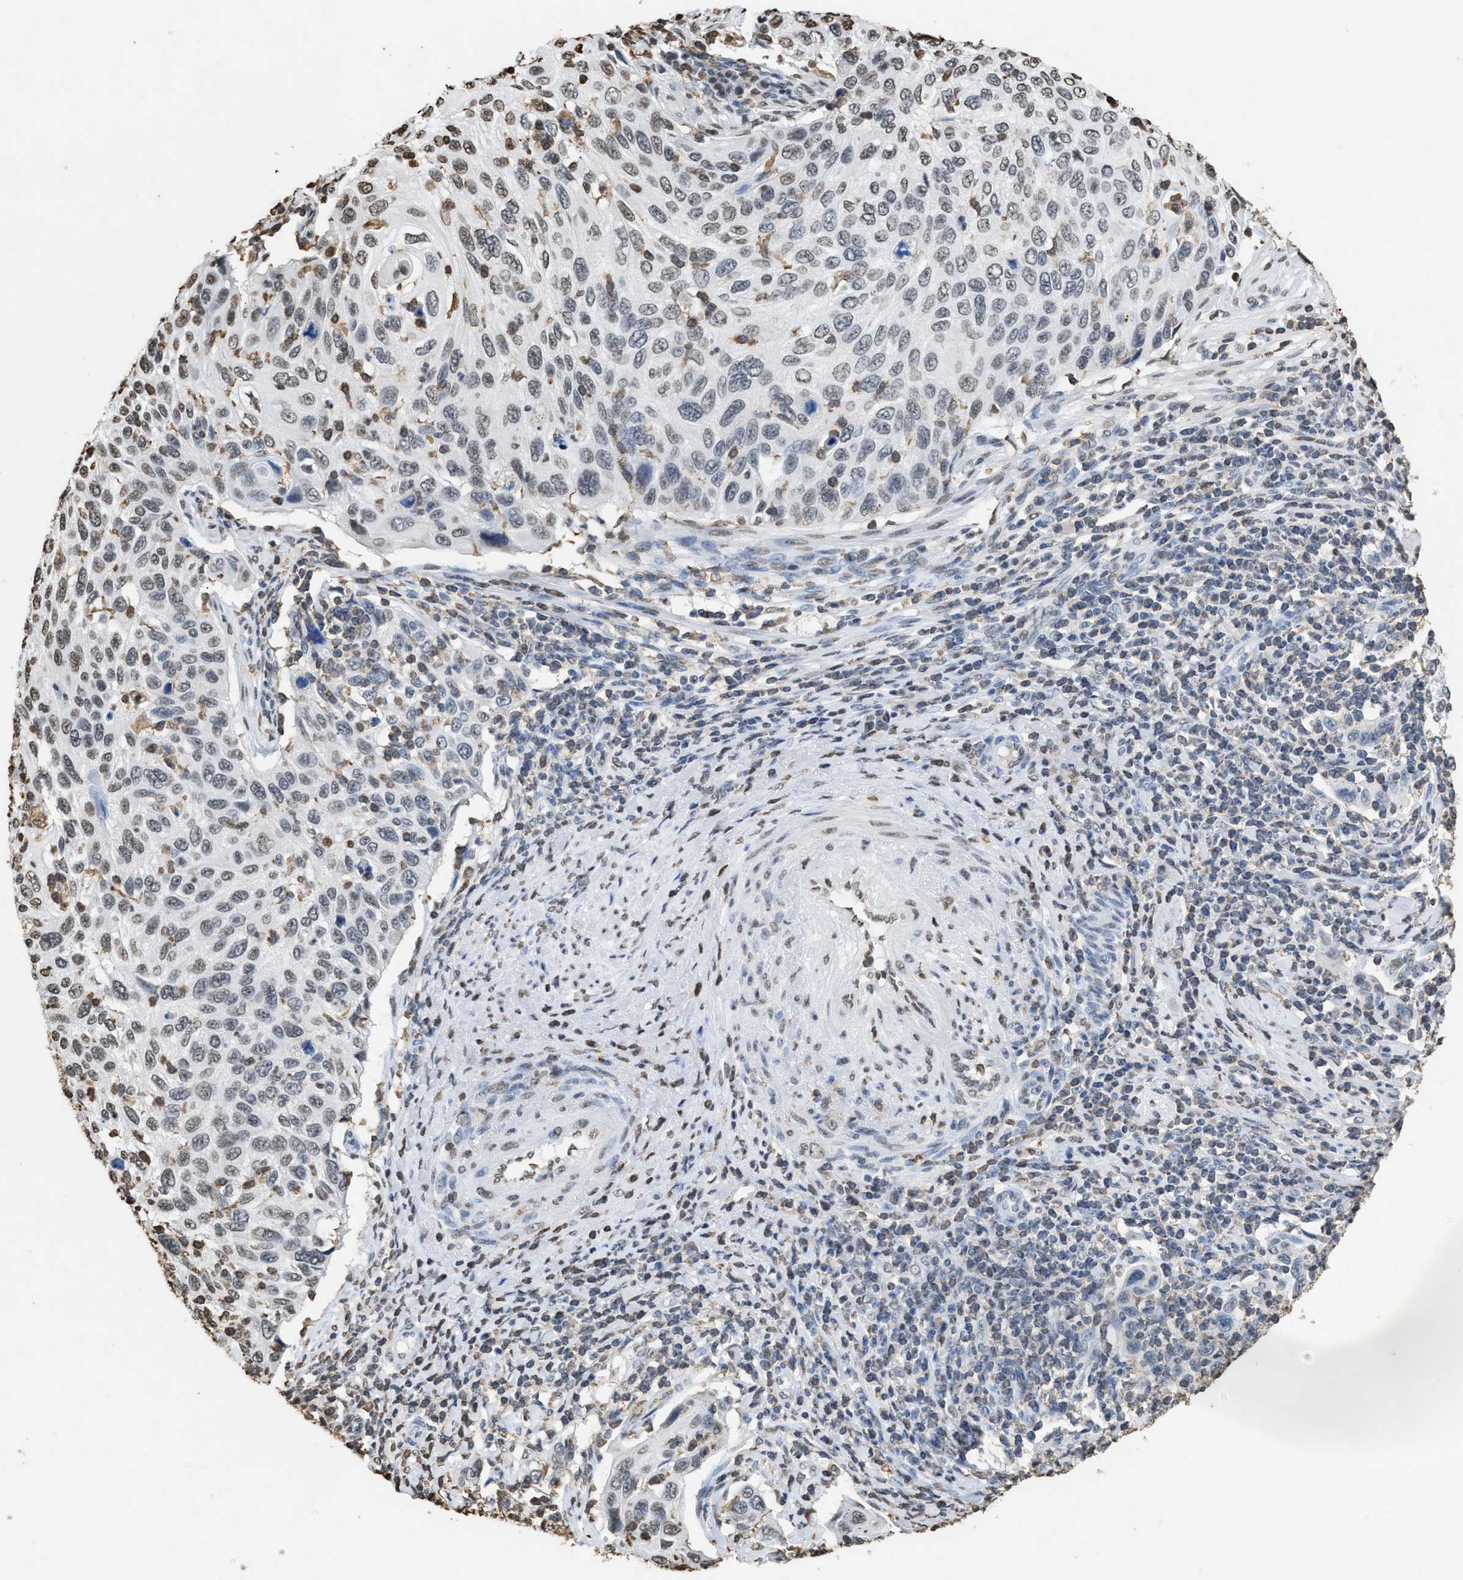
{"staining": {"intensity": "weak", "quantity": "<25%", "location": "nuclear"}, "tissue": "cervical cancer", "cell_type": "Tumor cells", "image_type": "cancer", "snomed": [{"axis": "morphology", "description": "Squamous cell carcinoma, NOS"}, {"axis": "topography", "description": "Cervix"}], "caption": "Cervical cancer was stained to show a protein in brown. There is no significant positivity in tumor cells. (Brightfield microscopy of DAB IHC at high magnification).", "gene": "NUP88", "patient": {"sex": "female", "age": 70}}